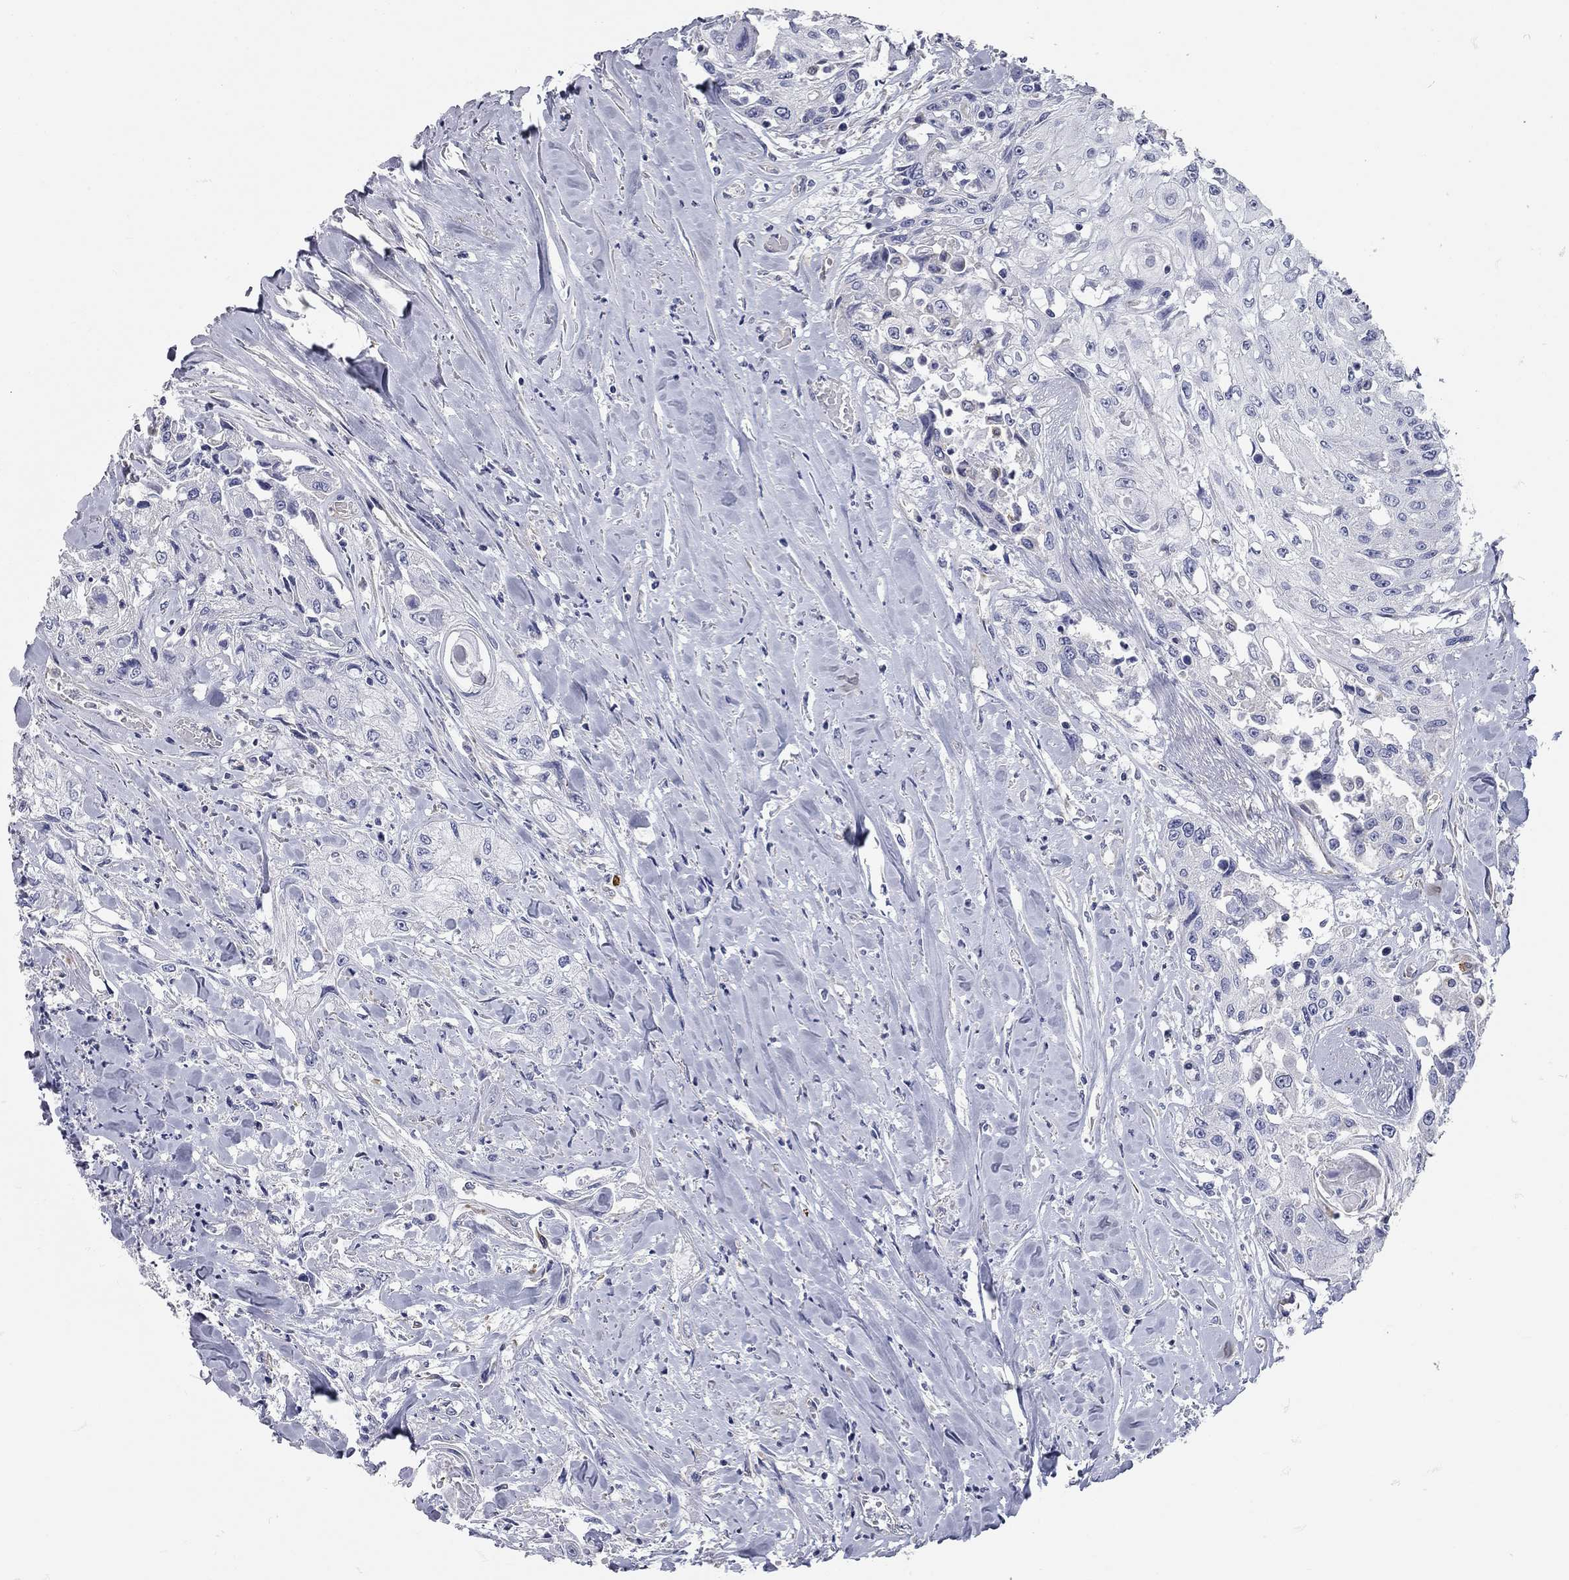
{"staining": {"intensity": "negative", "quantity": "none", "location": "none"}, "tissue": "head and neck cancer", "cell_type": "Tumor cells", "image_type": "cancer", "snomed": [{"axis": "morphology", "description": "Normal tissue, NOS"}, {"axis": "morphology", "description": "Squamous cell carcinoma, NOS"}, {"axis": "topography", "description": "Oral tissue"}, {"axis": "topography", "description": "Peripheral nerve tissue"}, {"axis": "topography", "description": "Head-Neck"}], "caption": "Head and neck cancer stained for a protein using immunohistochemistry demonstrates no expression tumor cells.", "gene": "C10orf90", "patient": {"sex": "female", "age": 59}}